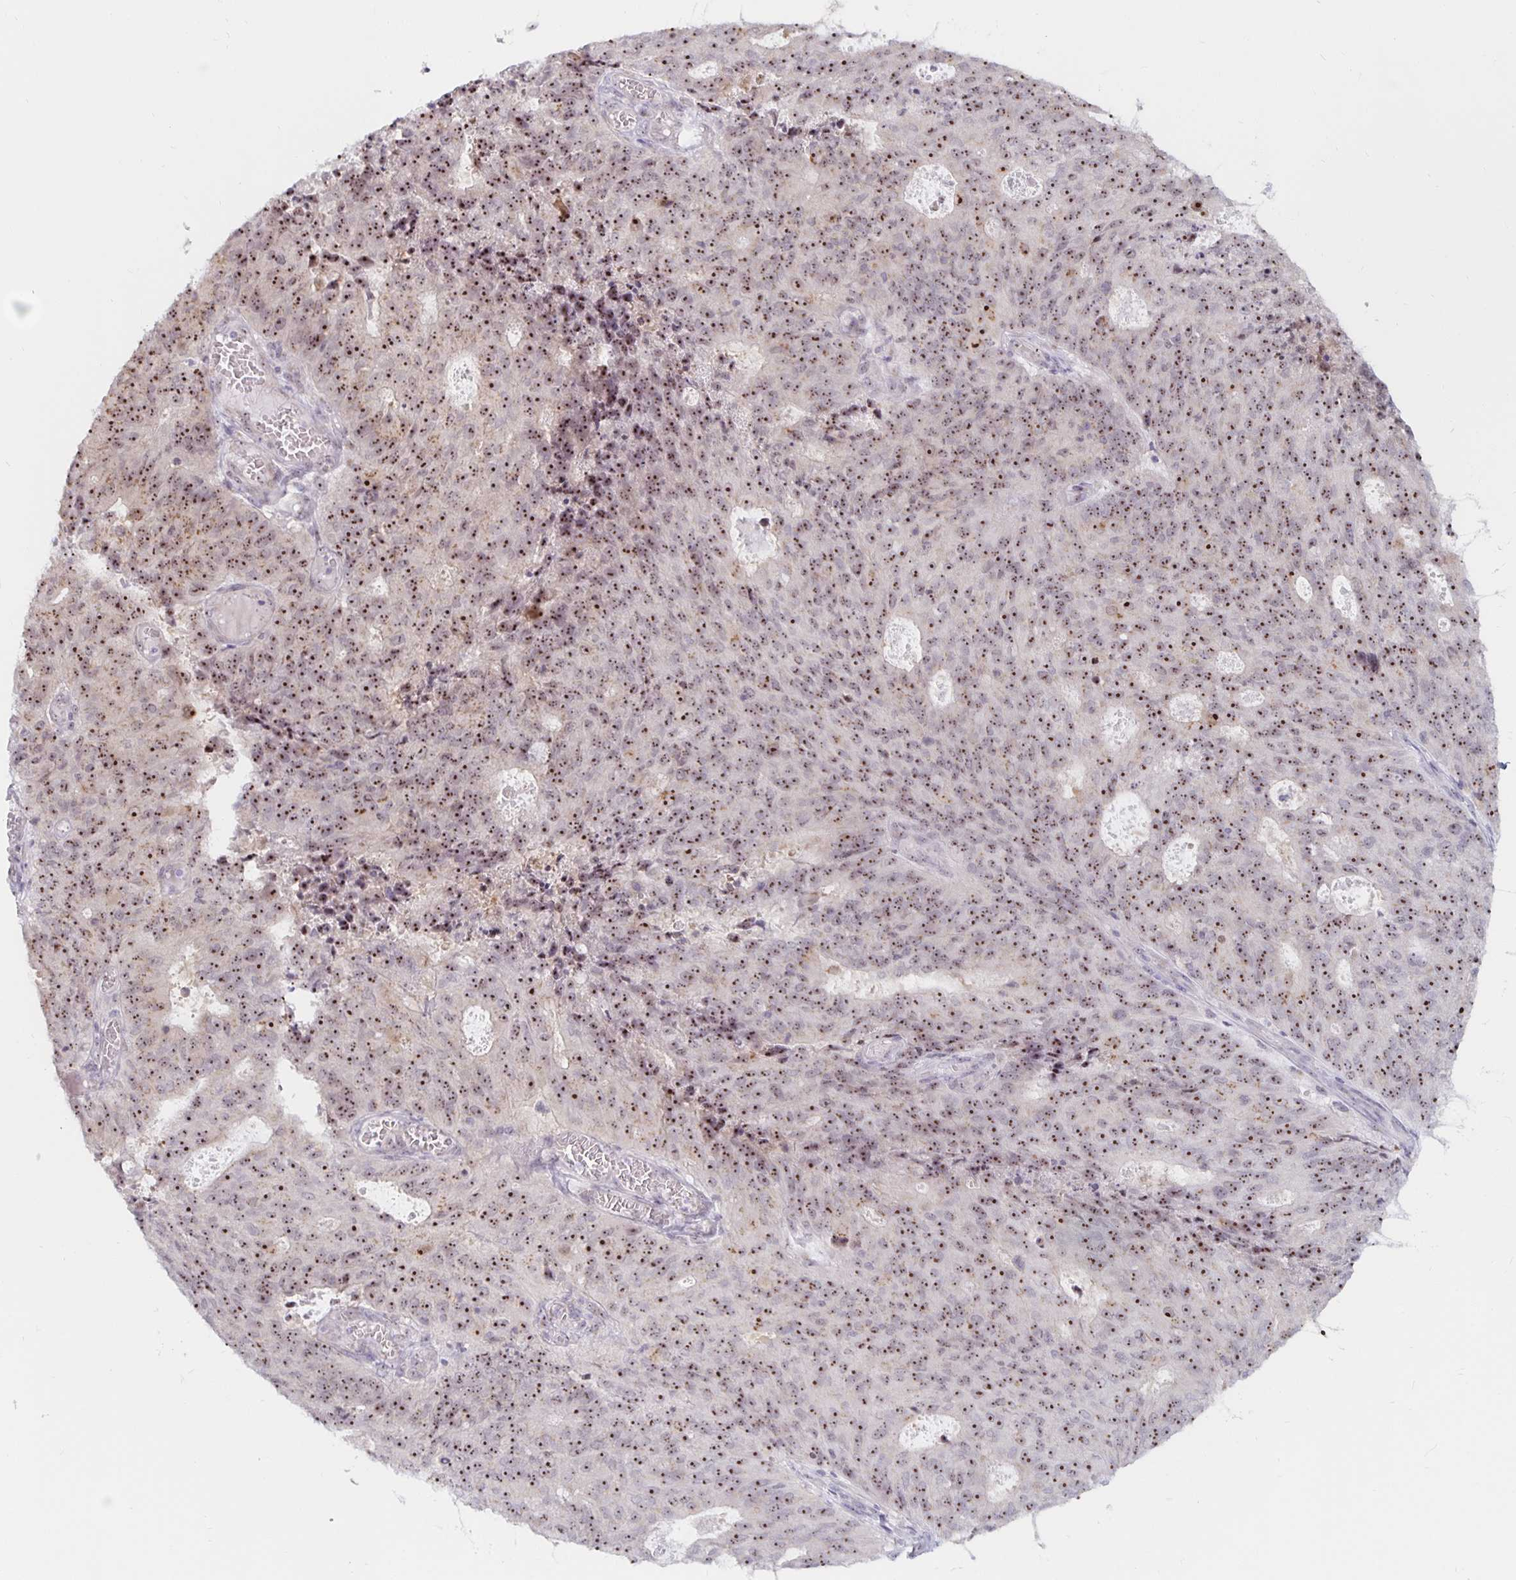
{"staining": {"intensity": "moderate", "quantity": ">75%", "location": "nuclear"}, "tissue": "endometrial cancer", "cell_type": "Tumor cells", "image_type": "cancer", "snomed": [{"axis": "morphology", "description": "Adenocarcinoma, NOS"}, {"axis": "topography", "description": "Endometrium"}], "caption": "Immunohistochemical staining of human adenocarcinoma (endometrial) exhibits moderate nuclear protein positivity in about >75% of tumor cells.", "gene": "NUP85", "patient": {"sex": "female", "age": 82}}